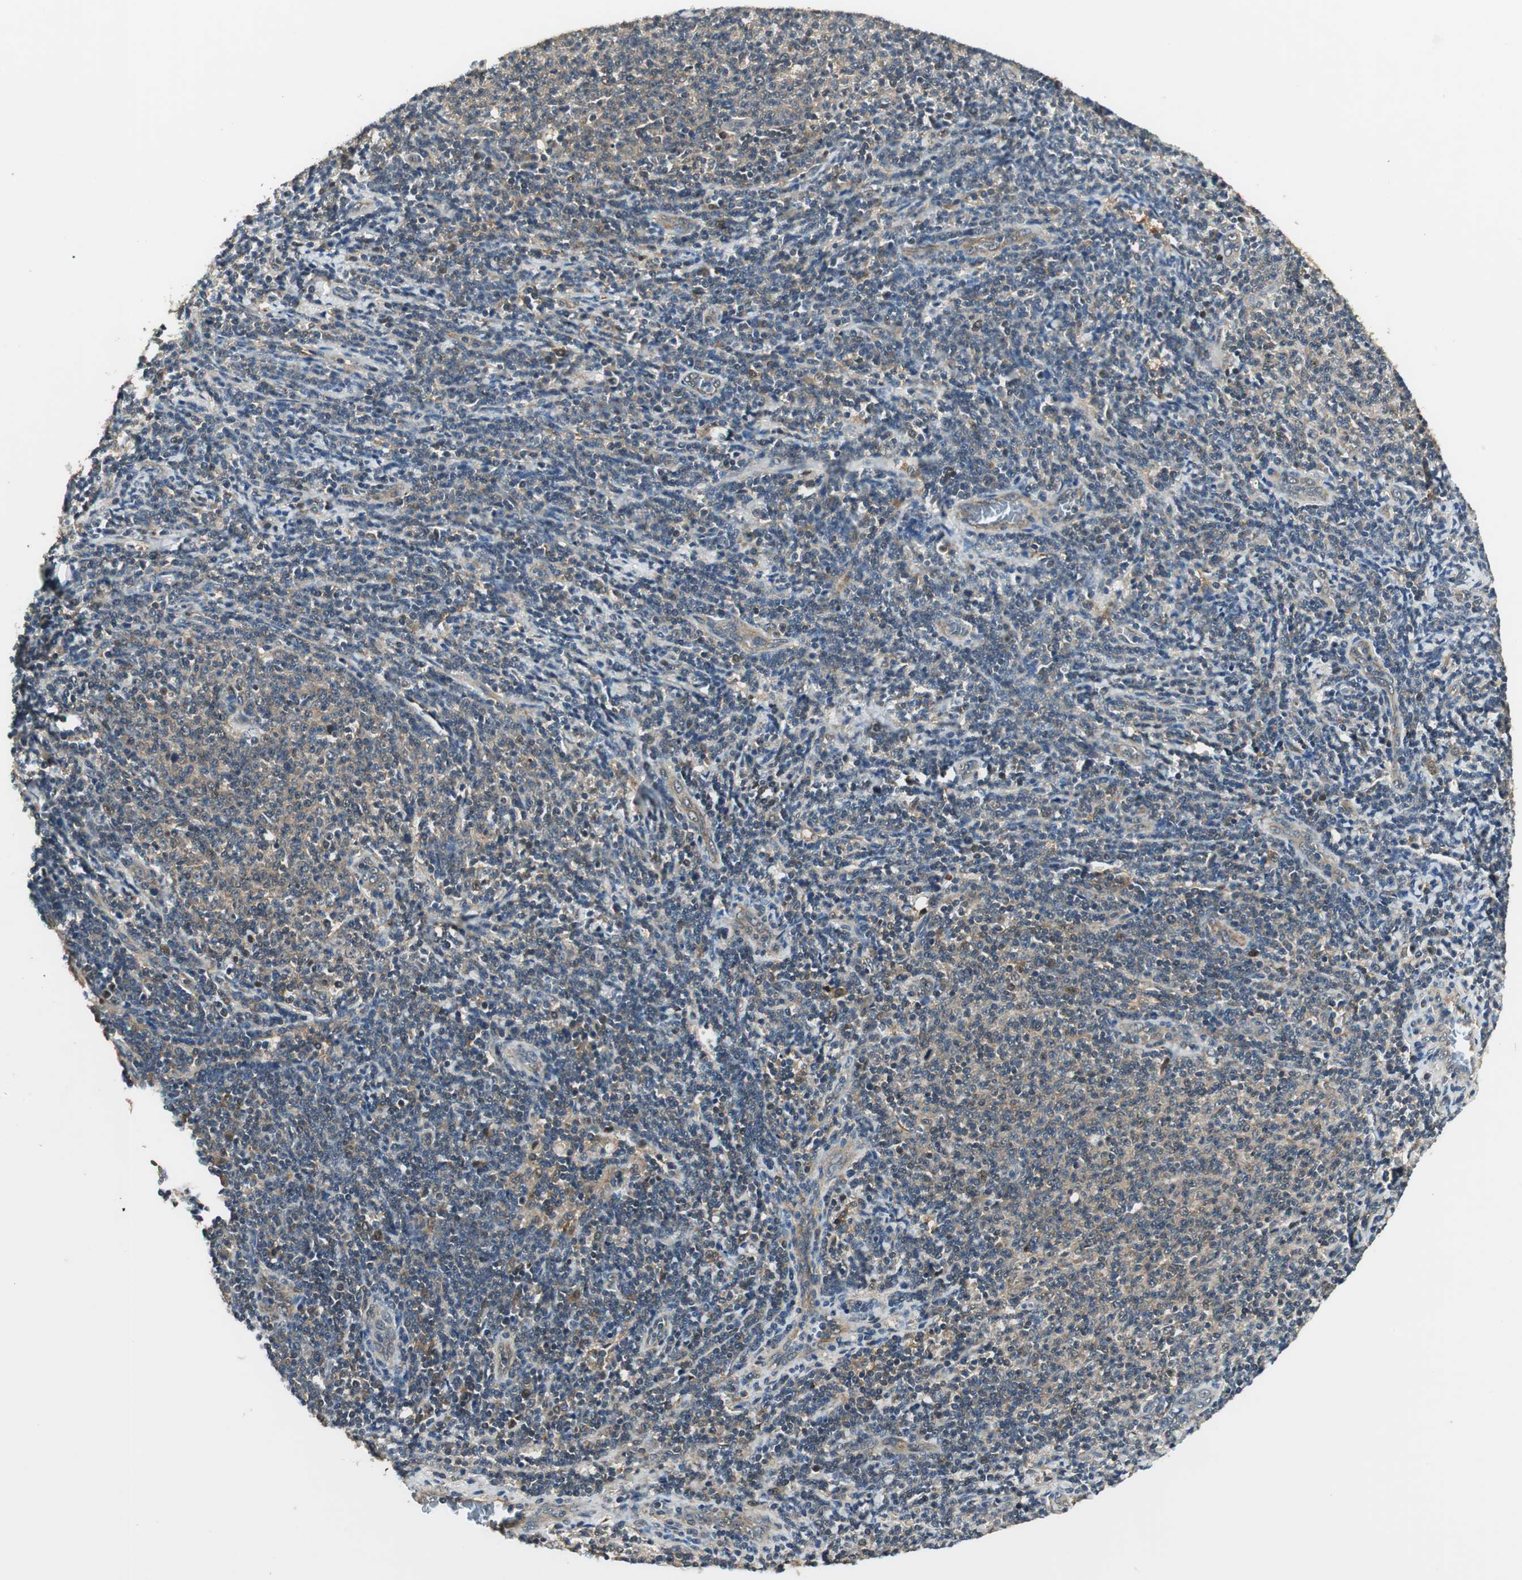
{"staining": {"intensity": "weak", "quantity": "25%-75%", "location": "cytoplasmic/membranous"}, "tissue": "lymphoma", "cell_type": "Tumor cells", "image_type": "cancer", "snomed": [{"axis": "morphology", "description": "Malignant lymphoma, non-Hodgkin's type, Low grade"}, {"axis": "topography", "description": "Lymph node"}], "caption": "Immunohistochemical staining of human lymphoma exhibits low levels of weak cytoplasmic/membranous staining in about 25%-75% of tumor cells.", "gene": "PSMB4", "patient": {"sex": "male", "age": 66}}